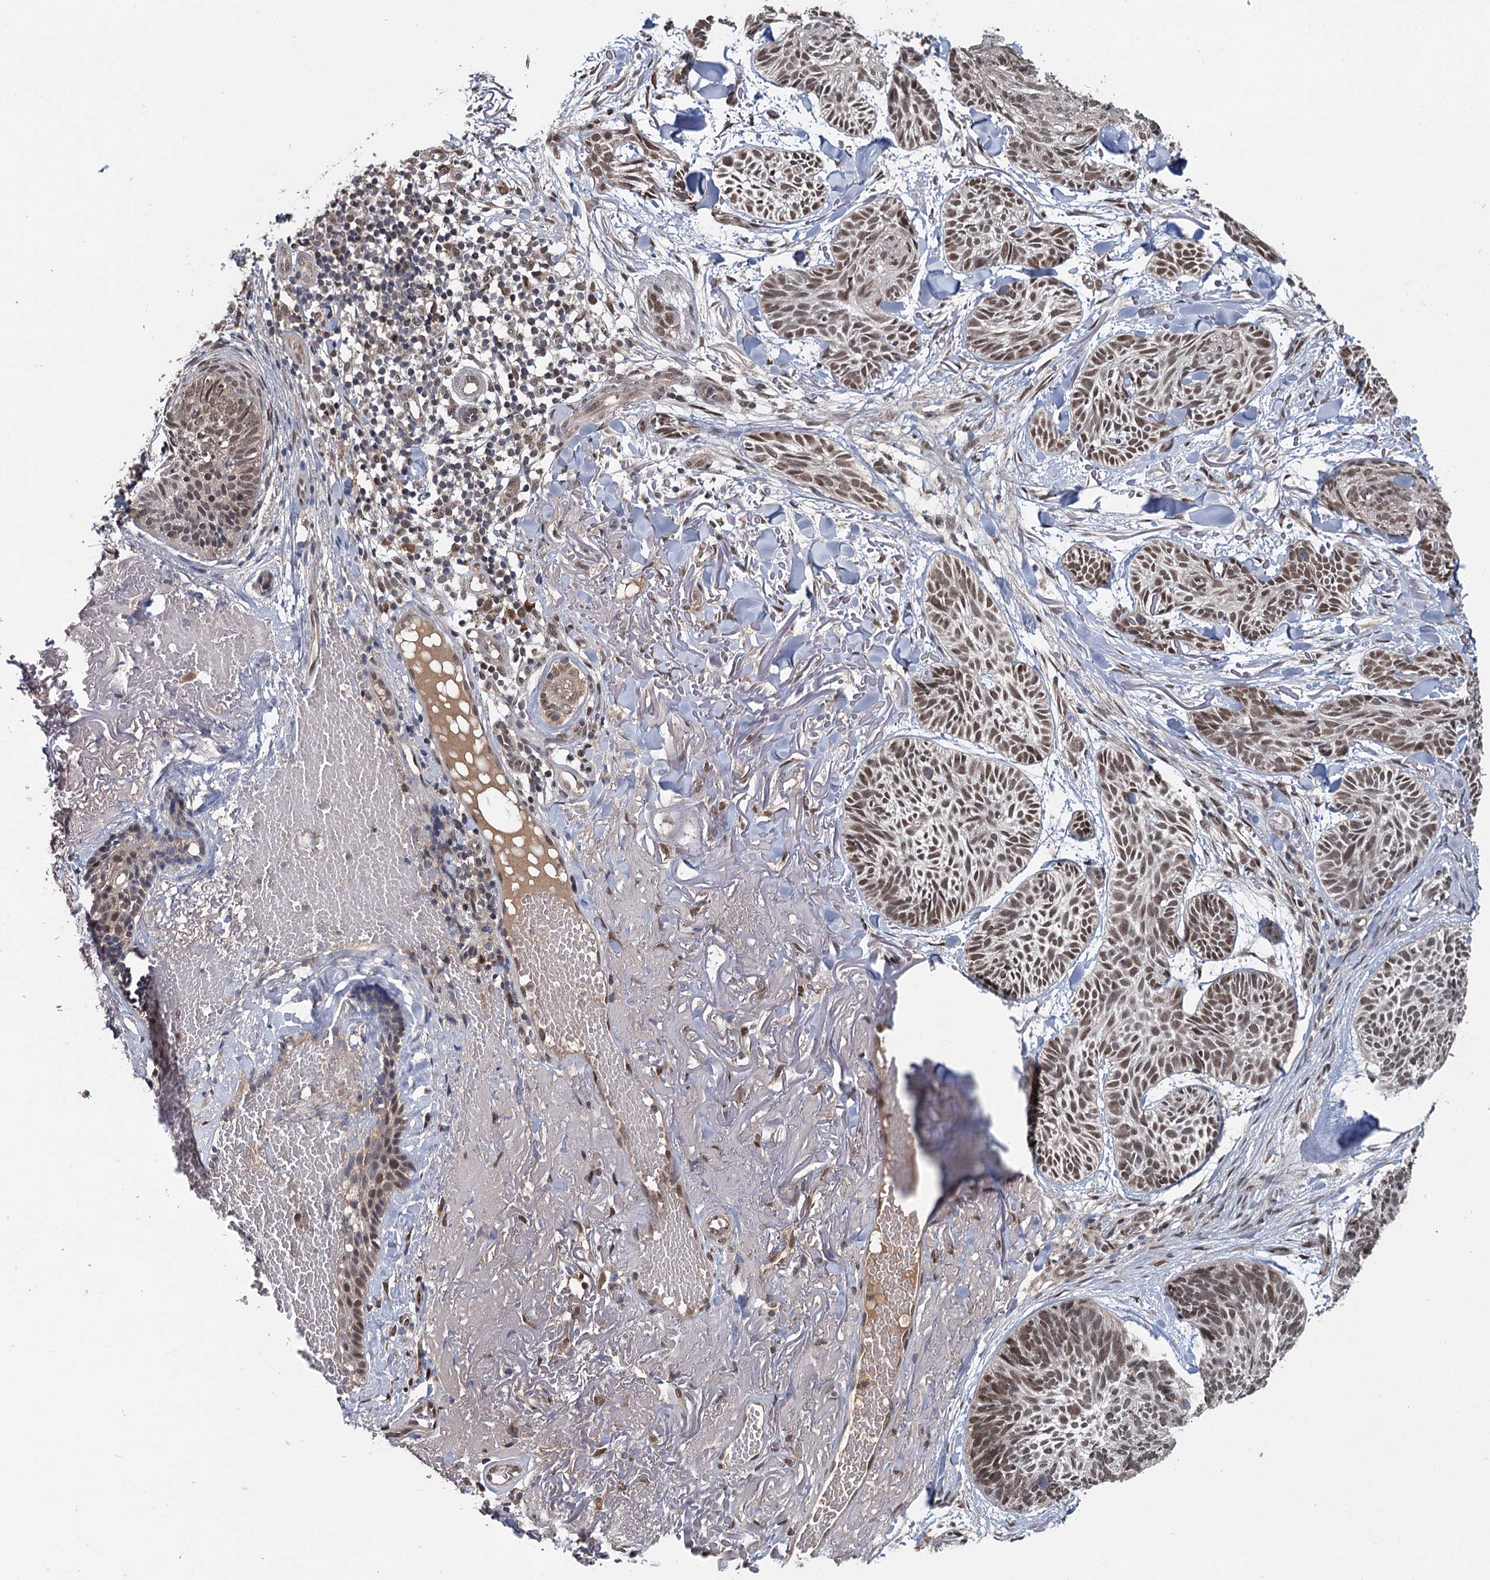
{"staining": {"intensity": "weak", "quantity": ">75%", "location": "nuclear"}, "tissue": "skin cancer", "cell_type": "Tumor cells", "image_type": "cancer", "snomed": [{"axis": "morphology", "description": "Normal tissue, NOS"}, {"axis": "morphology", "description": "Basal cell carcinoma"}, {"axis": "topography", "description": "Skin"}], "caption": "Immunohistochemistry histopathology image of neoplastic tissue: human skin cancer (basal cell carcinoma) stained using immunohistochemistry (IHC) exhibits low levels of weak protein expression localized specifically in the nuclear of tumor cells, appearing as a nuclear brown color.", "gene": "MYG1", "patient": {"sex": "male", "age": 66}}